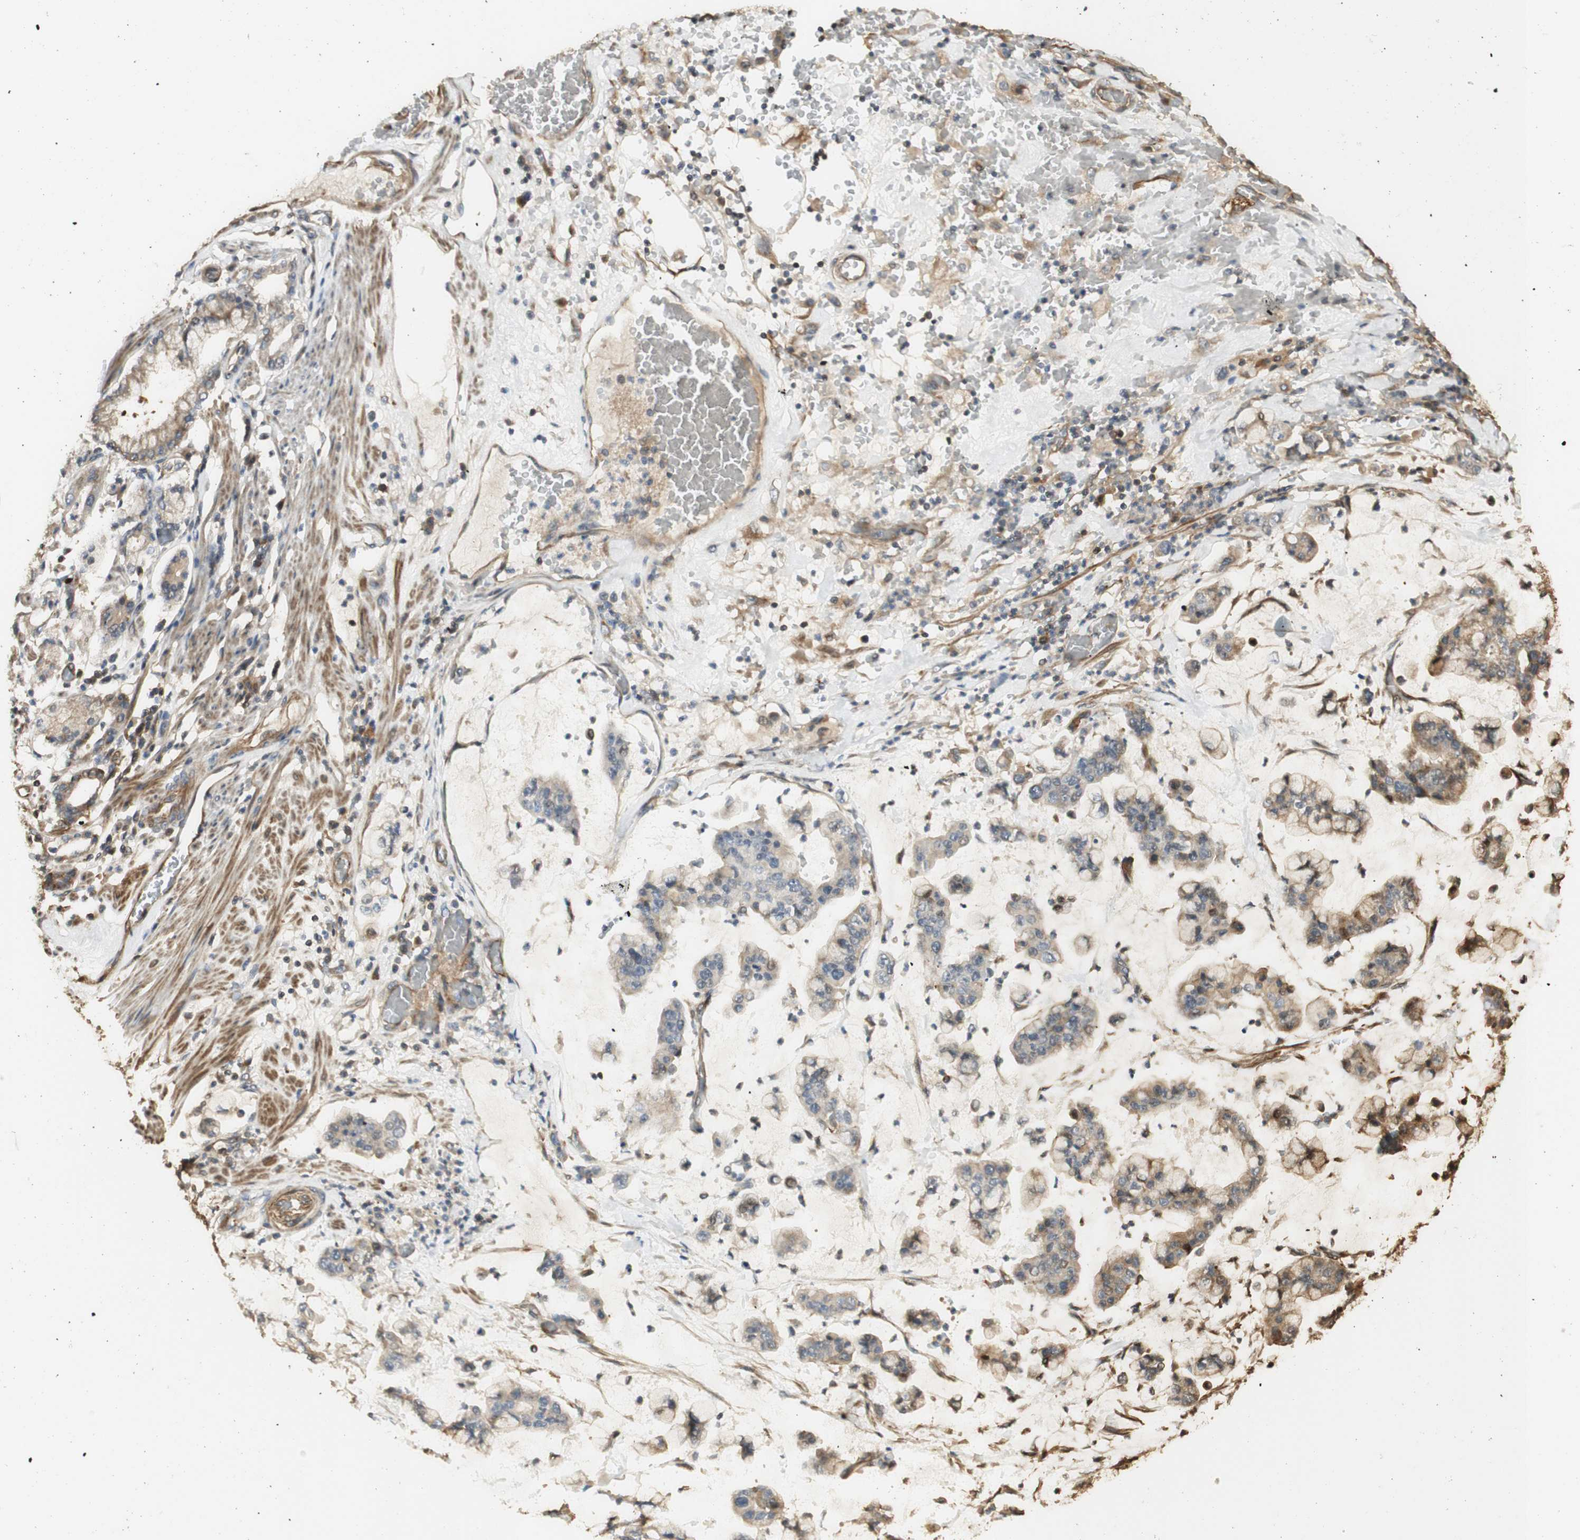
{"staining": {"intensity": "weak", "quantity": ">75%", "location": "cytoplasmic/membranous"}, "tissue": "stomach cancer", "cell_type": "Tumor cells", "image_type": "cancer", "snomed": [{"axis": "morphology", "description": "Normal tissue, NOS"}, {"axis": "morphology", "description": "Adenocarcinoma, NOS"}, {"axis": "topography", "description": "Stomach, upper"}, {"axis": "topography", "description": "Stomach"}], "caption": "Immunohistochemical staining of stomach cancer displays low levels of weak cytoplasmic/membranous protein staining in approximately >75% of tumor cells.", "gene": "AGER", "patient": {"sex": "male", "age": 76}}